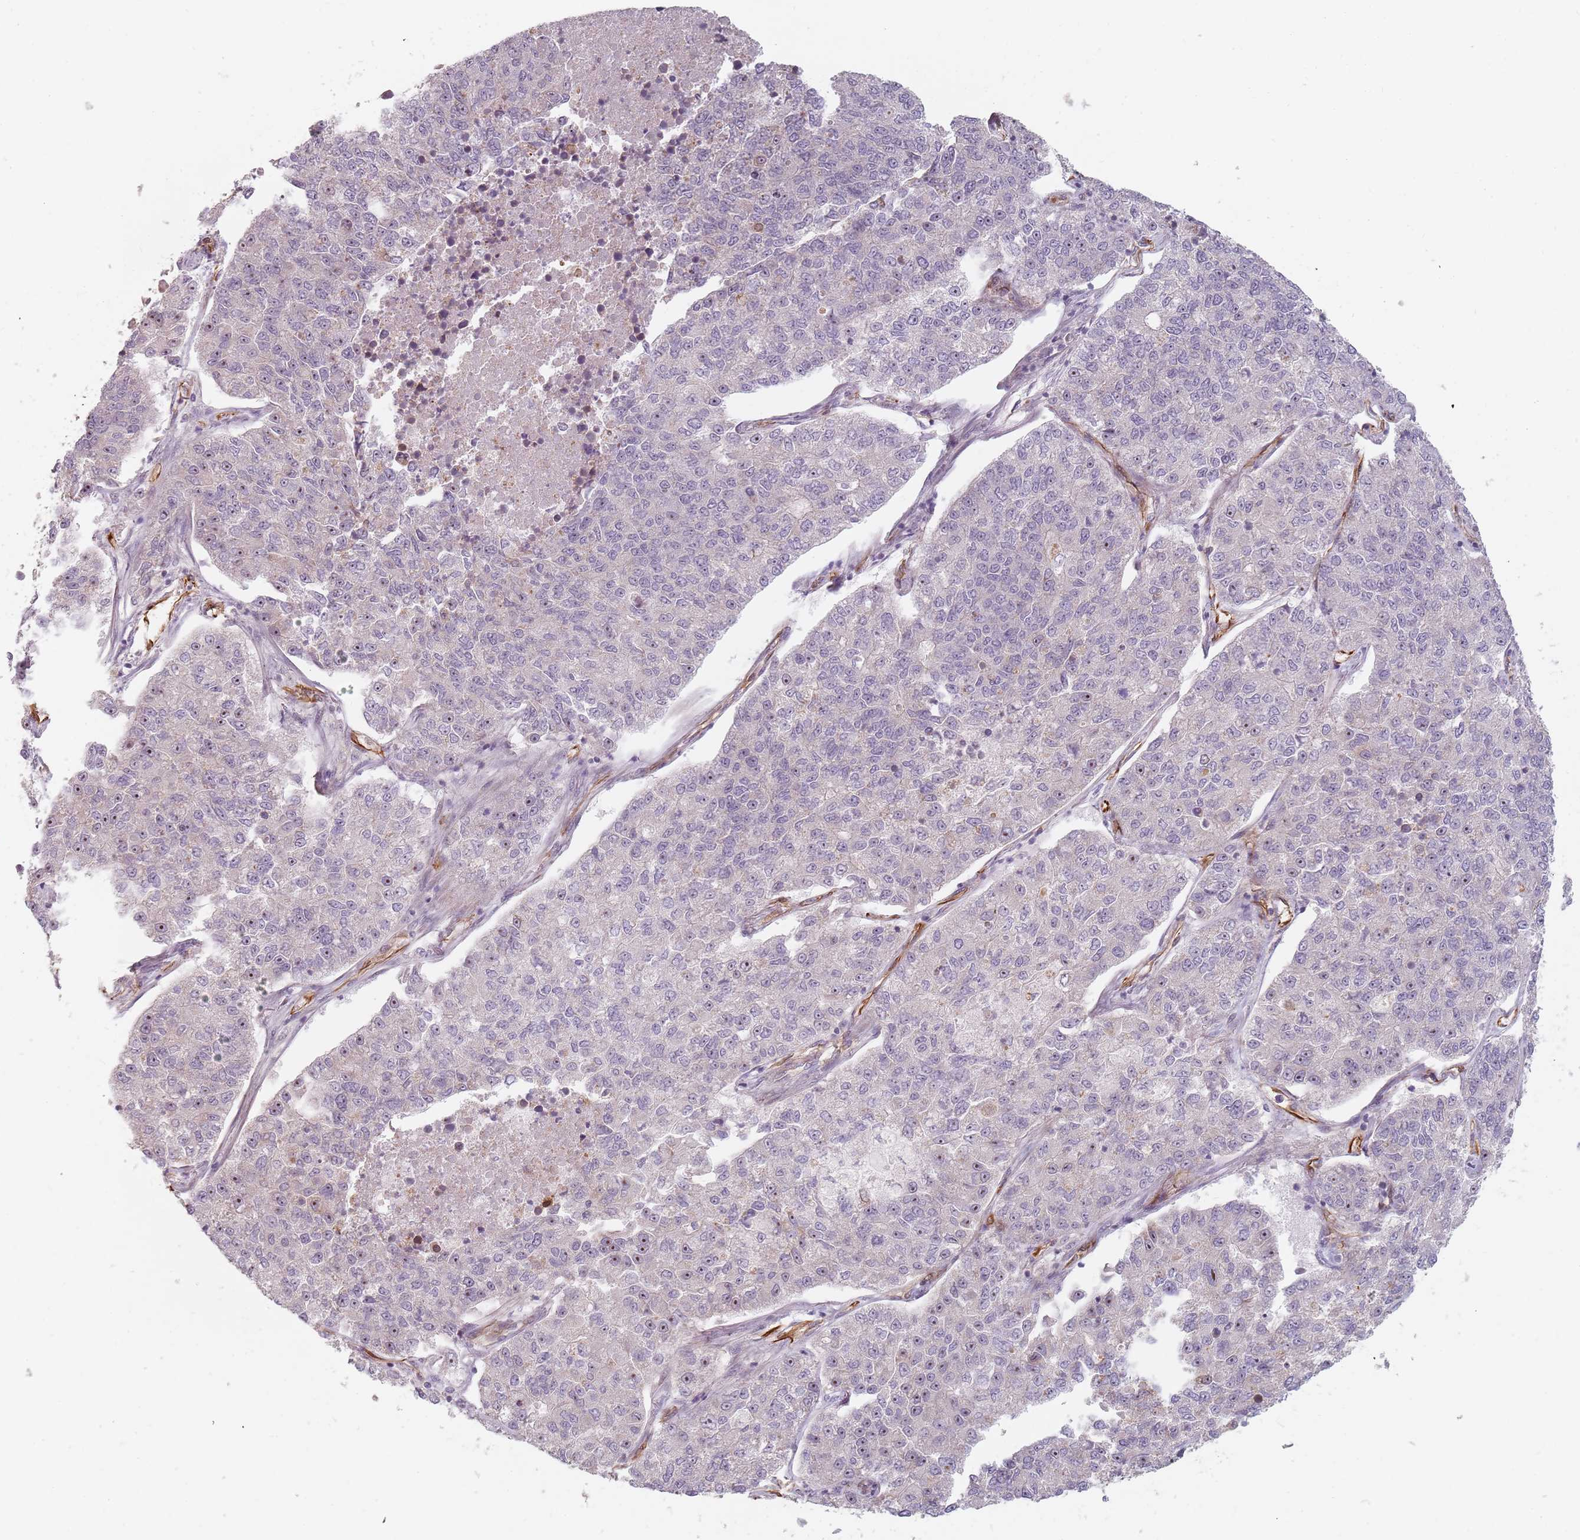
{"staining": {"intensity": "negative", "quantity": "none", "location": "none"}, "tissue": "lung cancer", "cell_type": "Tumor cells", "image_type": "cancer", "snomed": [{"axis": "morphology", "description": "Adenocarcinoma, NOS"}, {"axis": "topography", "description": "Lung"}], "caption": "The micrograph displays no staining of tumor cells in lung cancer. (IHC, brightfield microscopy, high magnification).", "gene": "GAS2L3", "patient": {"sex": "male", "age": 49}}